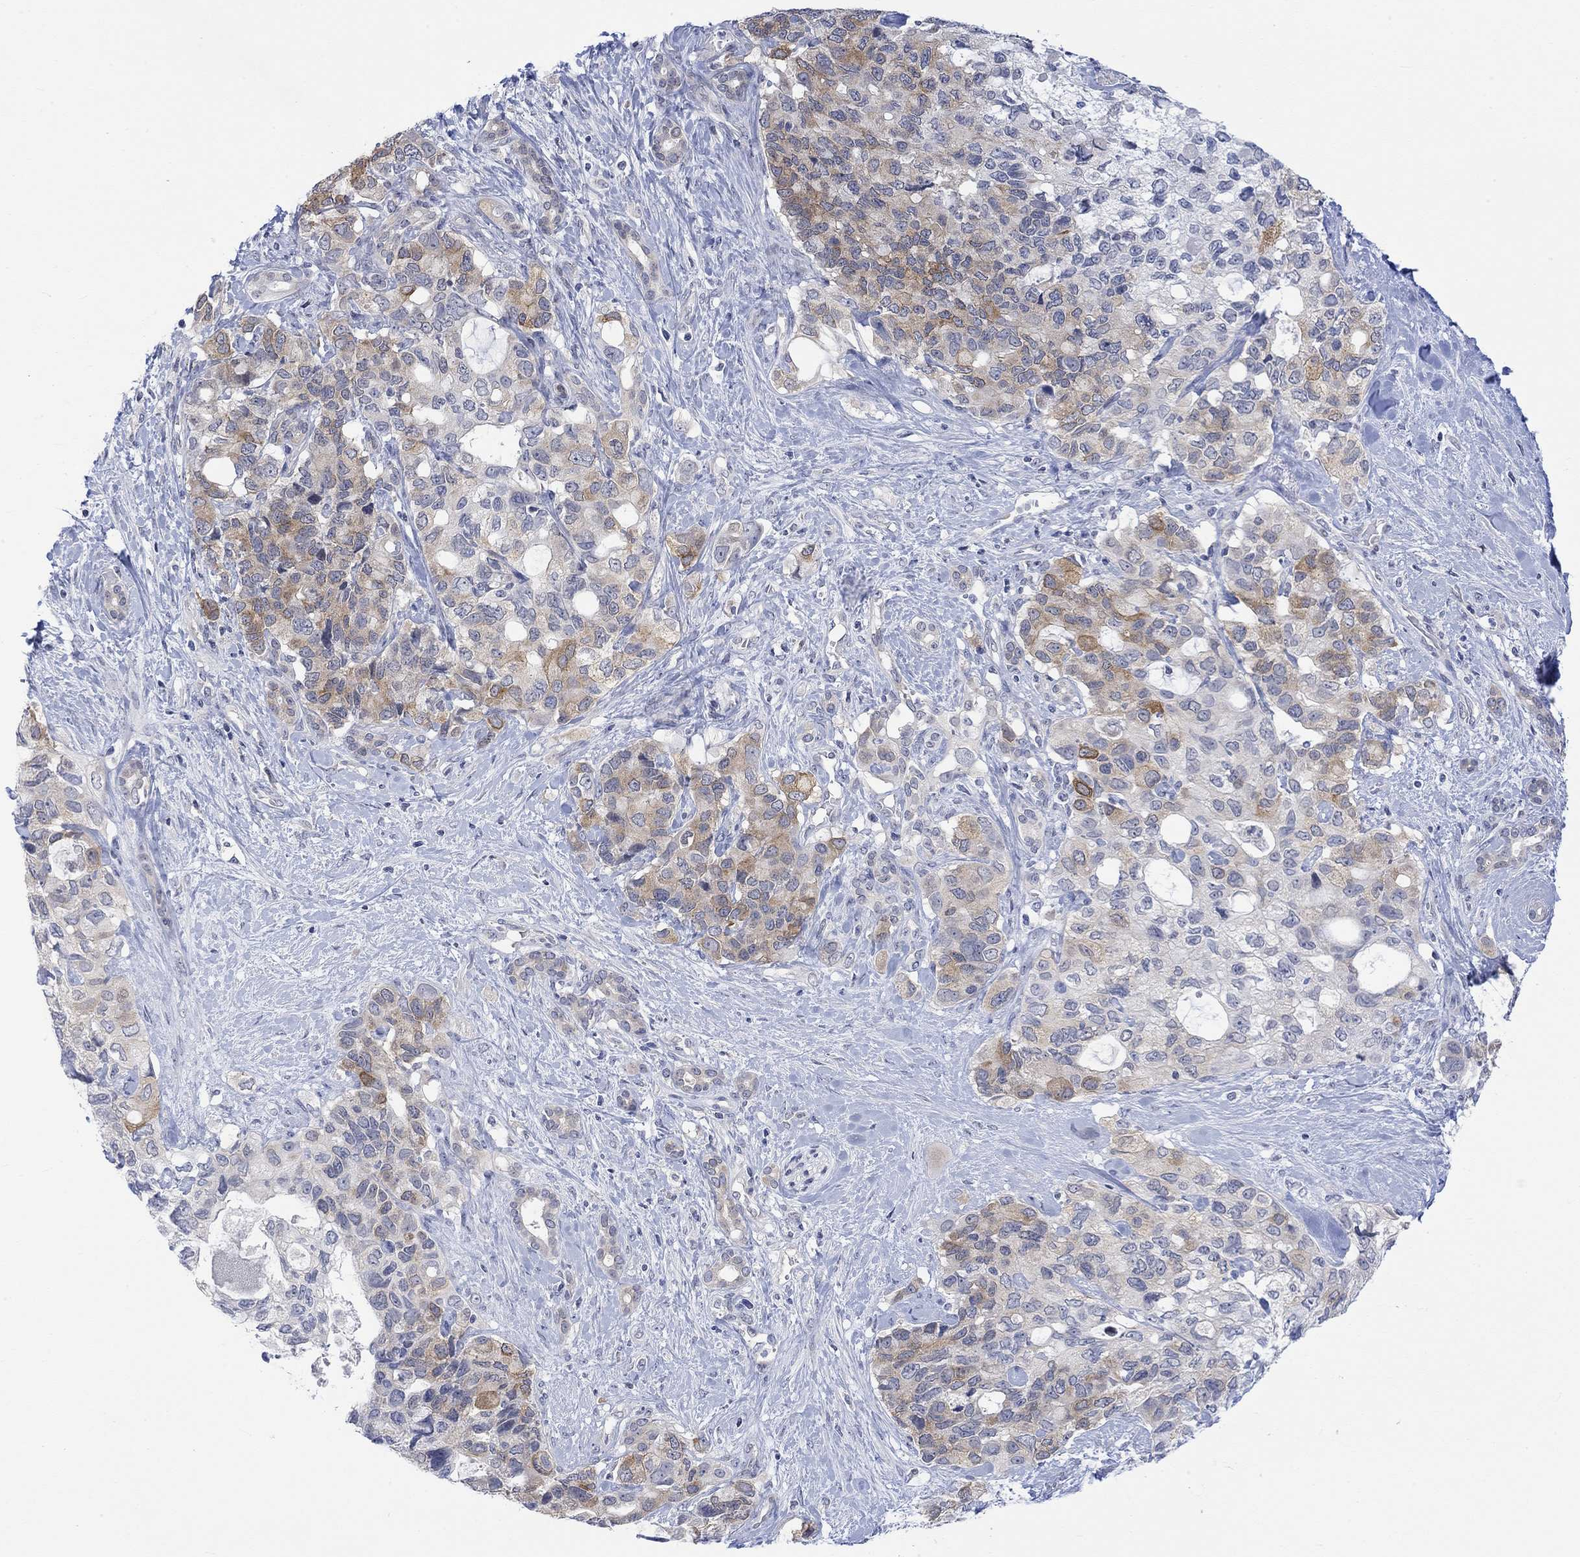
{"staining": {"intensity": "moderate", "quantity": "25%-75%", "location": "cytoplasmic/membranous"}, "tissue": "pancreatic cancer", "cell_type": "Tumor cells", "image_type": "cancer", "snomed": [{"axis": "morphology", "description": "Adenocarcinoma, NOS"}, {"axis": "topography", "description": "Pancreas"}], "caption": "The micrograph exhibits immunohistochemical staining of pancreatic cancer. There is moderate cytoplasmic/membranous staining is present in approximately 25%-75% of tumor cells.", "gene": "DCX", "patient": {"sex": "female", "age": 56}}